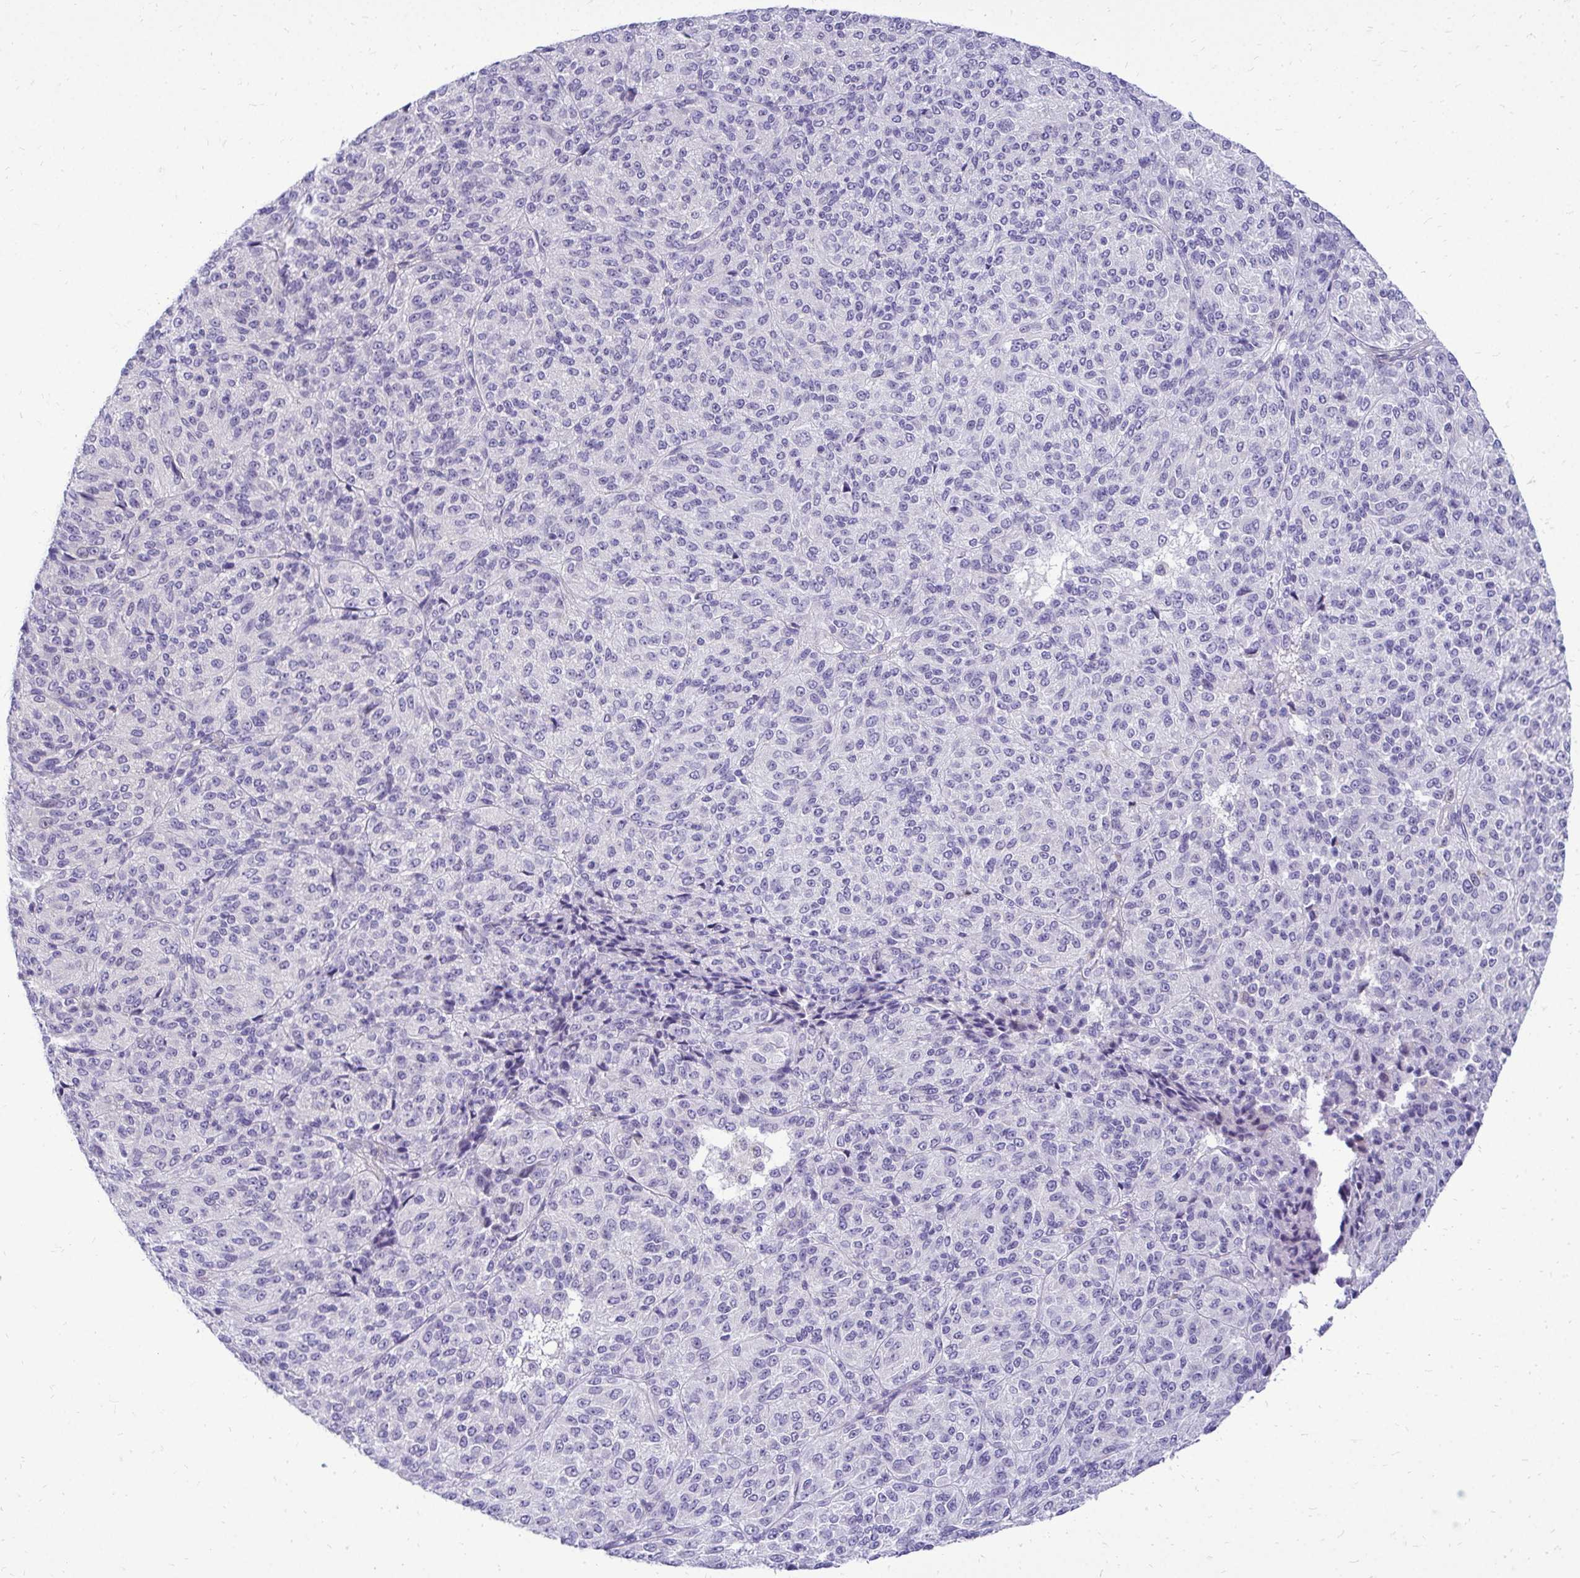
{"staining": {"intensity": "negative", "quantity": "none", "location": "none"}, "tissue": "melanoma", "cell_type": "Tumor cells", "image_type": "cancer", "snomed": [{"axis": "morphology", "description": "Malignant melanoma, Metastatic site"}, {"axis": "topography", "description": "Brain"}], "caption": "High power microscopy histopathology image of an immunohistochemistry image of melanoma, revealing no significant staining in tumor cells. (Brightfield microscopy of DAB immunohistochemistry (IHC) at high magnification).", "gene": "ZSWIM9", "patient": {"sex": "female", "age": 56}}